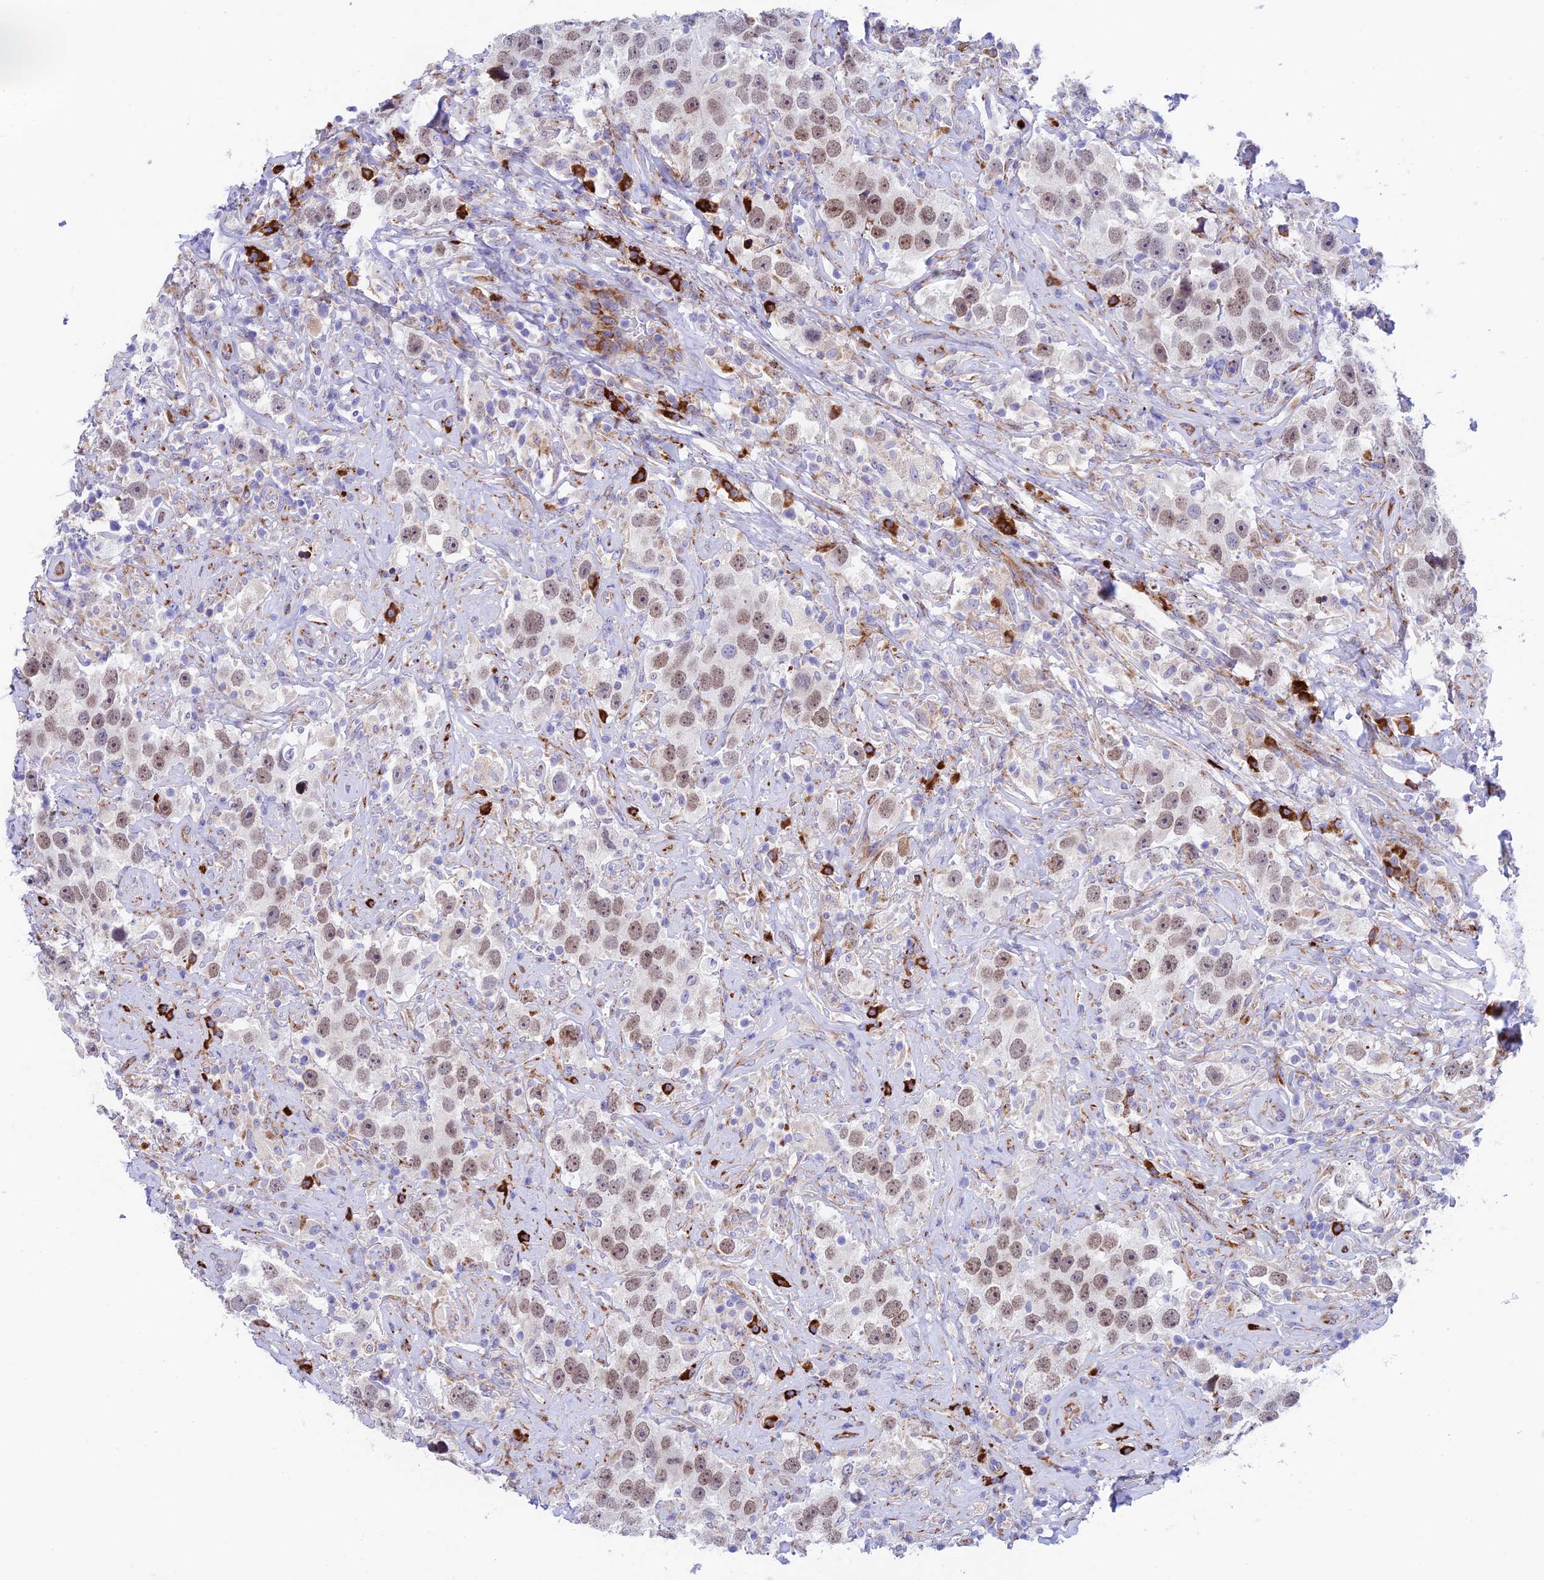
{"staining": {"intensity": "weak", "quantity": ">75%", "location": "nuclear"}, "tissue": "testis cancer", "cell_type": "Tumor cells", "image_type": "cancer", "snomed": [{"axis": "morphology", "description": "Seminoma, NOS"}, {"axis": "topography", "description": "Testis"}], "caption": "Immunohistochemical staining of human seminoma (testis) displays low levels of weak nuclear protein positivity in approximately >75% of tumor cells.", "gene": "TUBGCP6", "patient": {"sex": "male", "age": 49}}